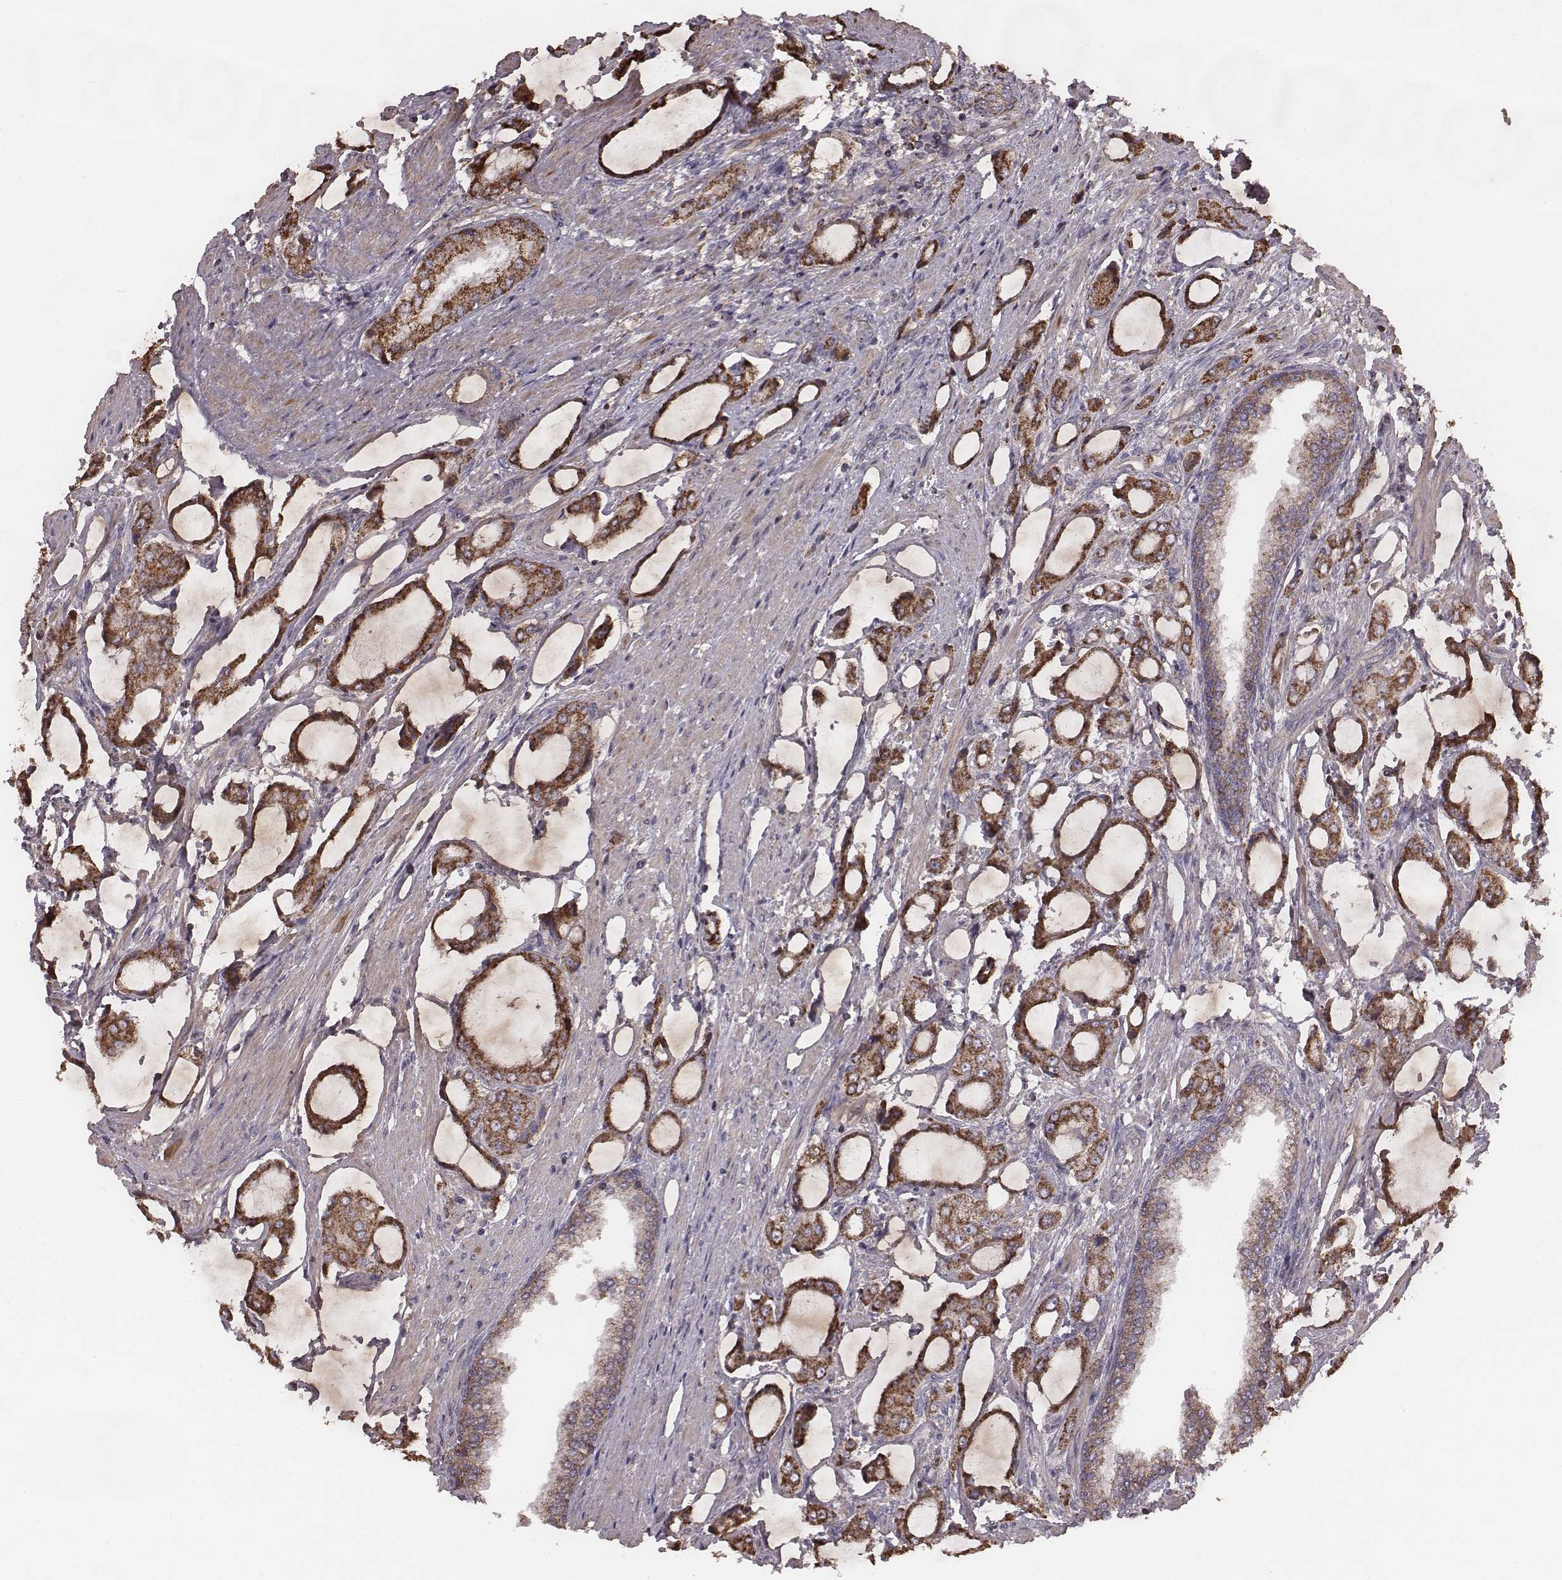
{"staining": {"intensity": "strong", "quantity": ">75%", "location": "cytoplasmic/membranous"}, "tissue": "prostate cancer", "cell_type": "Tumor cells", "image_type": "cancer", "snomed": [{"axis": "morphology", "description": "Adenocarcinoma, NOS"}, {"axis": "topography", "description": "Prostate"}], "caption": "Prostate cancer (adenocarcinoma) stained for a protein (brown) displays strong cytoplasmic/membranous positive staining in approximately >75% of tumor cells.", "gene": "PDCD2L", "patient": {"sex": "male", "age": 63}}